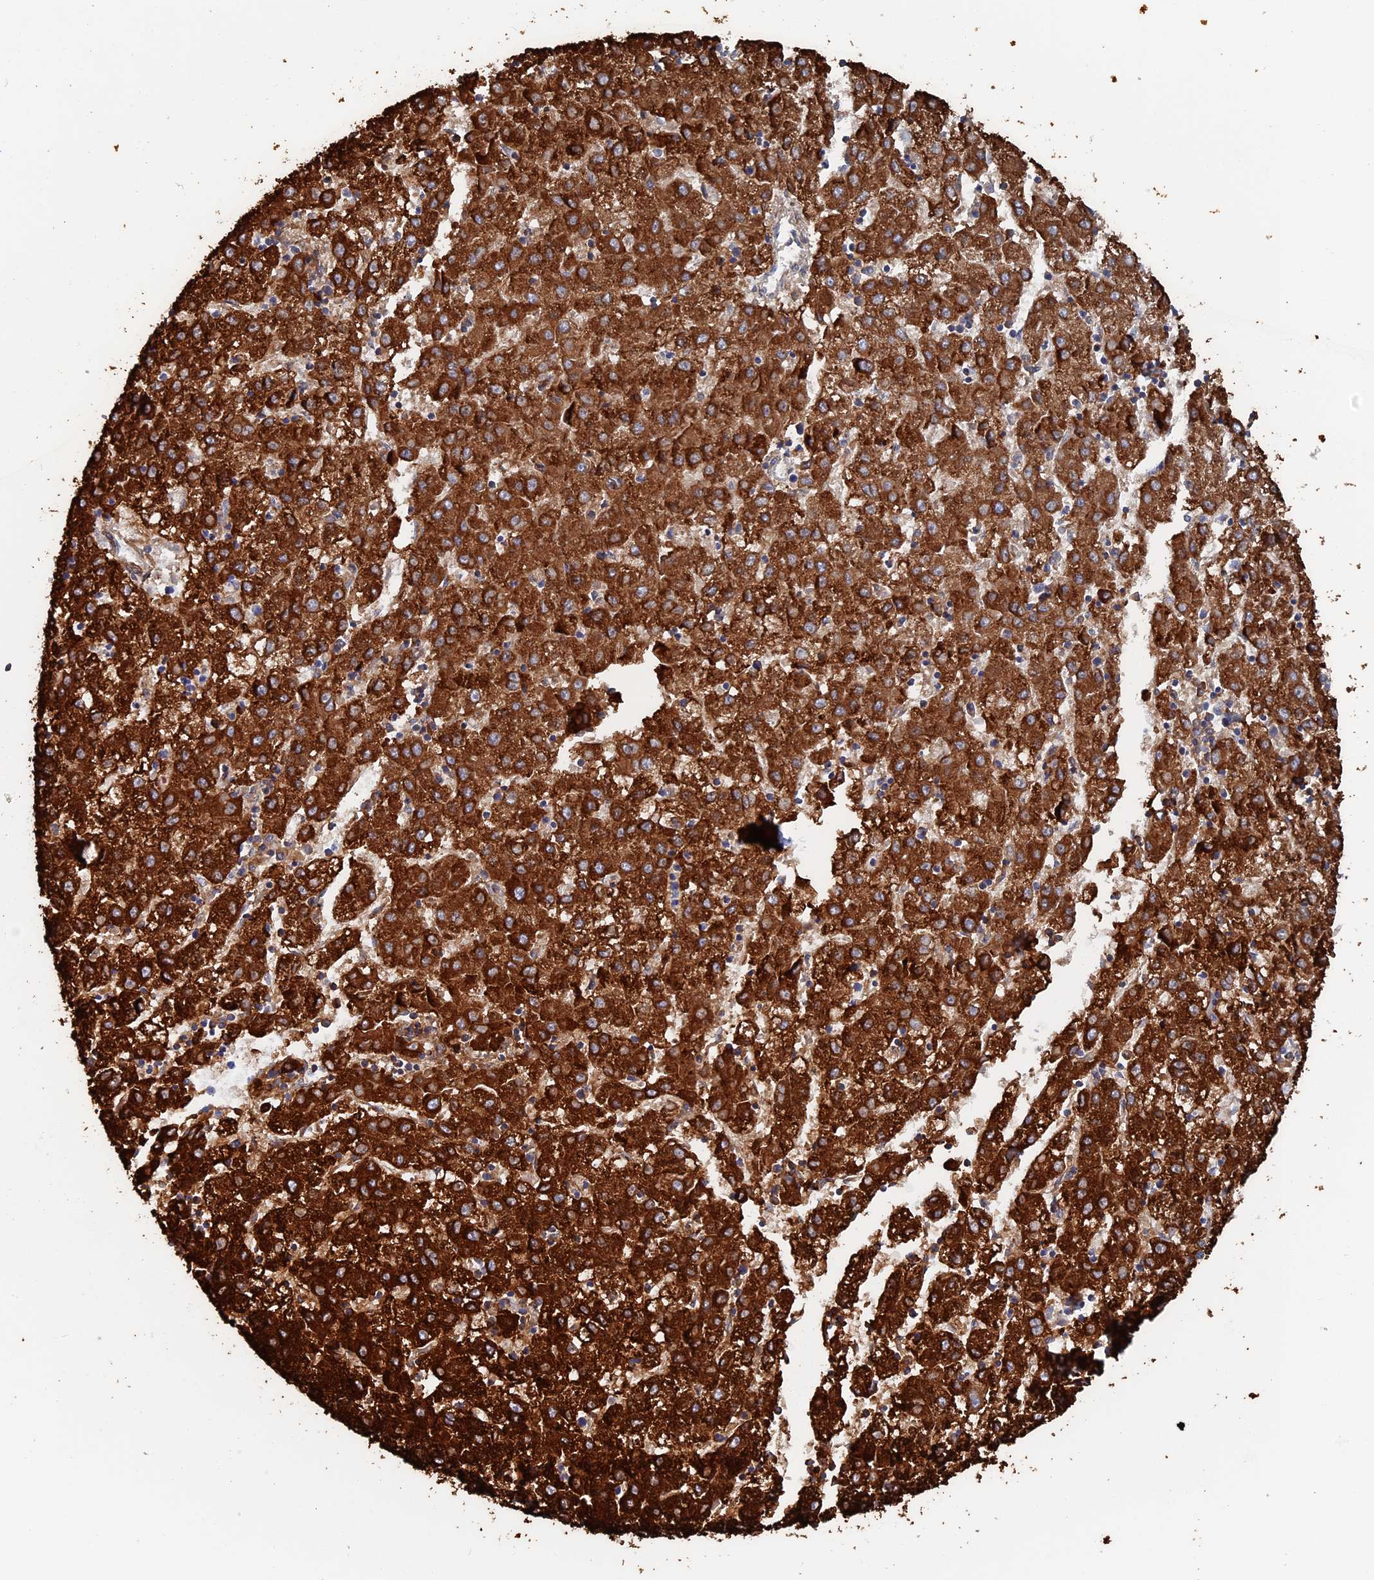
{"staining": {"intensity": "strong", "quantity": ">75%", "location": "cytoplasmic/membranous"}, "tissue": "liver cancer", "cell_type": "Tumor cells", "image_type": "cancer", "snomed": [{"axis": "morphology", "description": "Carcinoma, Hepatocellular, NOS"}, {"axis": "topography", "description": "Liver"}], "caption": "Immunohistochemistry (IHC) of human liver hepatocellular carcinoma displays high levels of strong cytoplasmic/membranous expression in about >75% of tumor cells.", "gene": "COG7", "patient": {"sex": "male", "age": 72}}